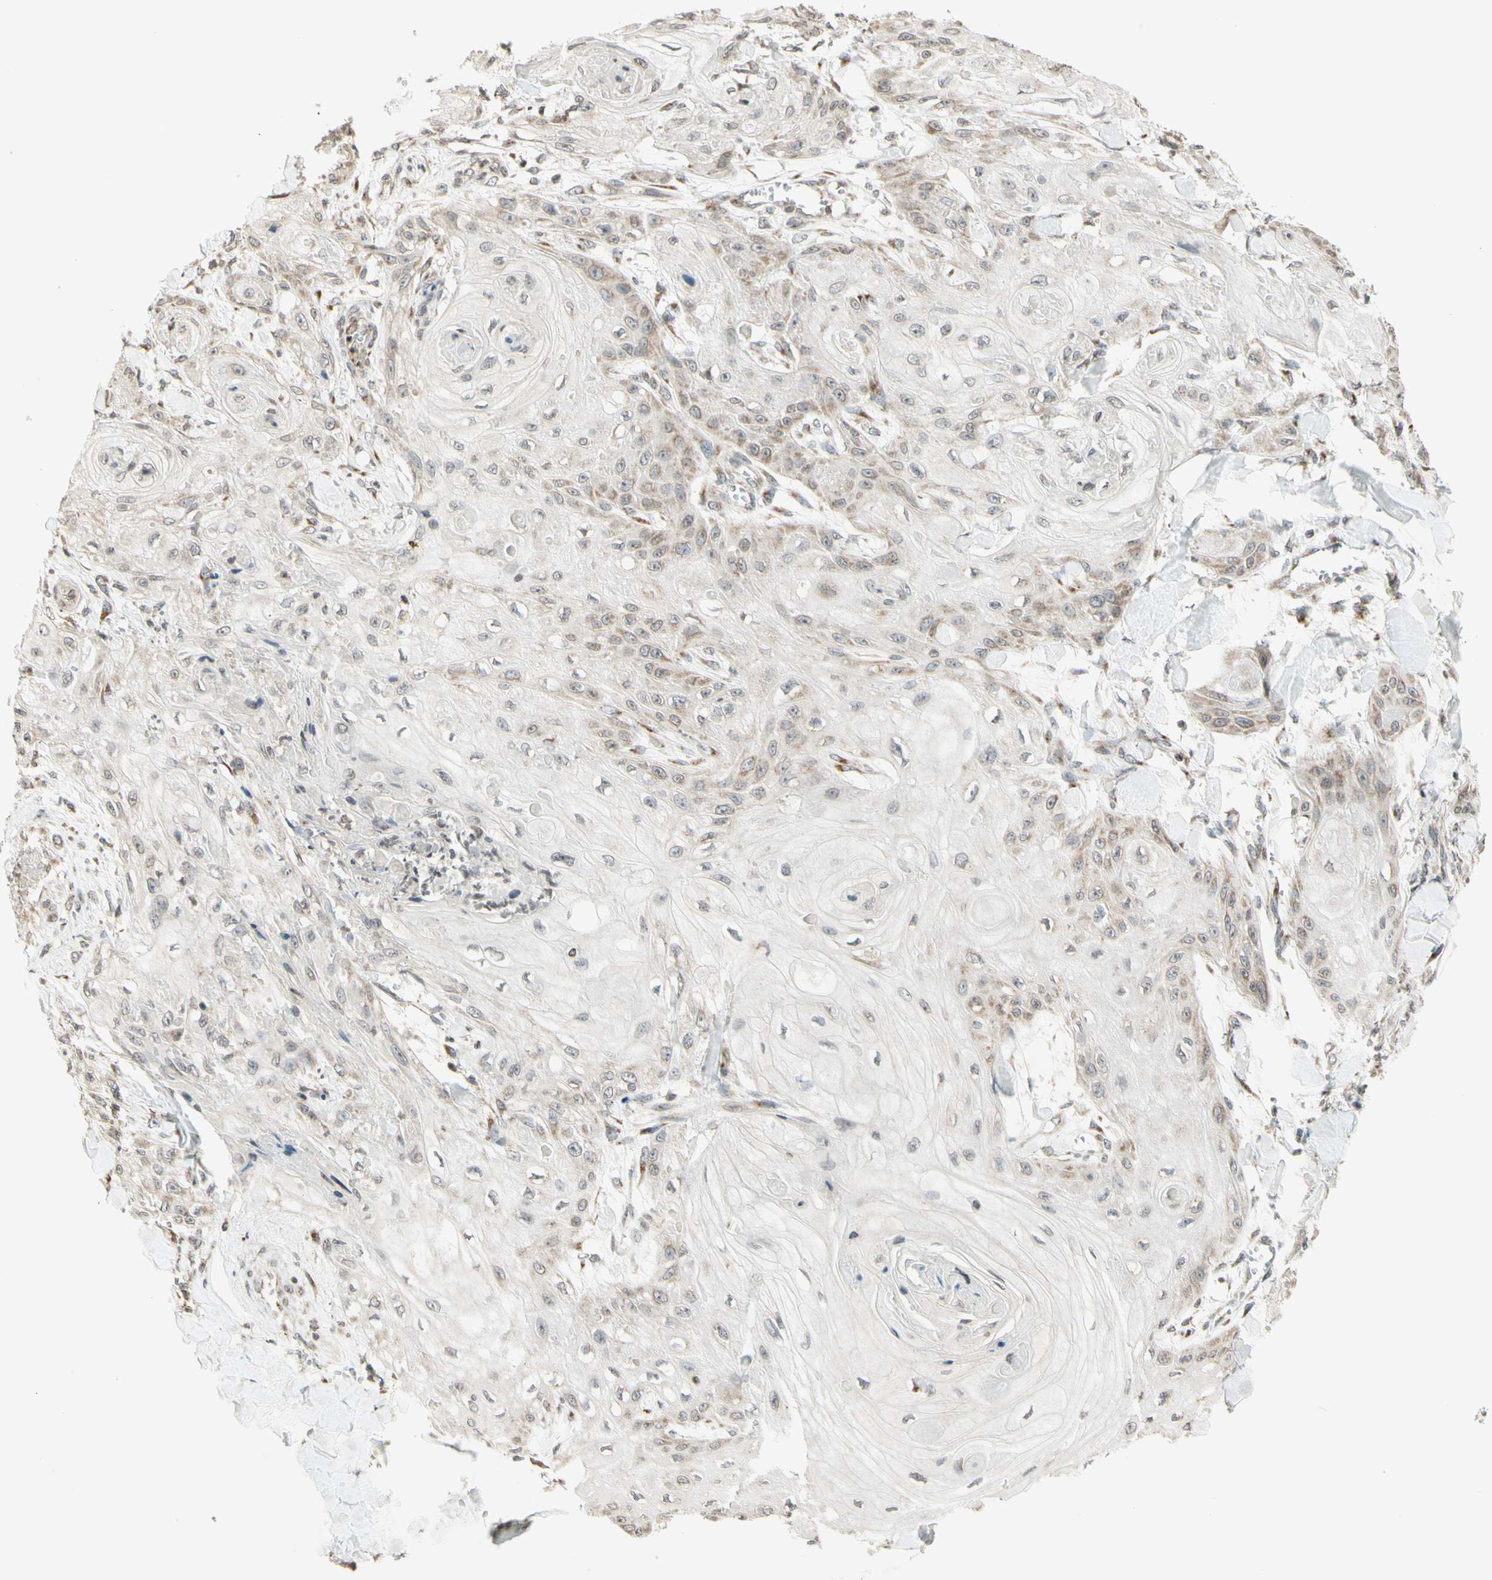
{"staining": {"intensity": "weak", "quantity": "25%-75%", "location": "cytoplasmic/membranous"}, "tissue": "skin cancer", "cell_type": "Tumor cells", "image_type": "cancer", "snomed": [{"axis": "morphology", "description": "Squamous cell carcinoma, NOS"}, {"axis": "topography", "description": "Skin"}], "caption": "The photomicrograph displays immunohistochemical staining of skin squamous cell carcinoma. There is weak cytoplasmic/membranous positivity is identified in approximately 25%-75% of tumor cells. (DAB (3,3'-diaminobenzidine) = brown stain, brightfield microscopy at high magnification).", "gene": "CCNI", "patient": {"sex": "male", "age": 74}}